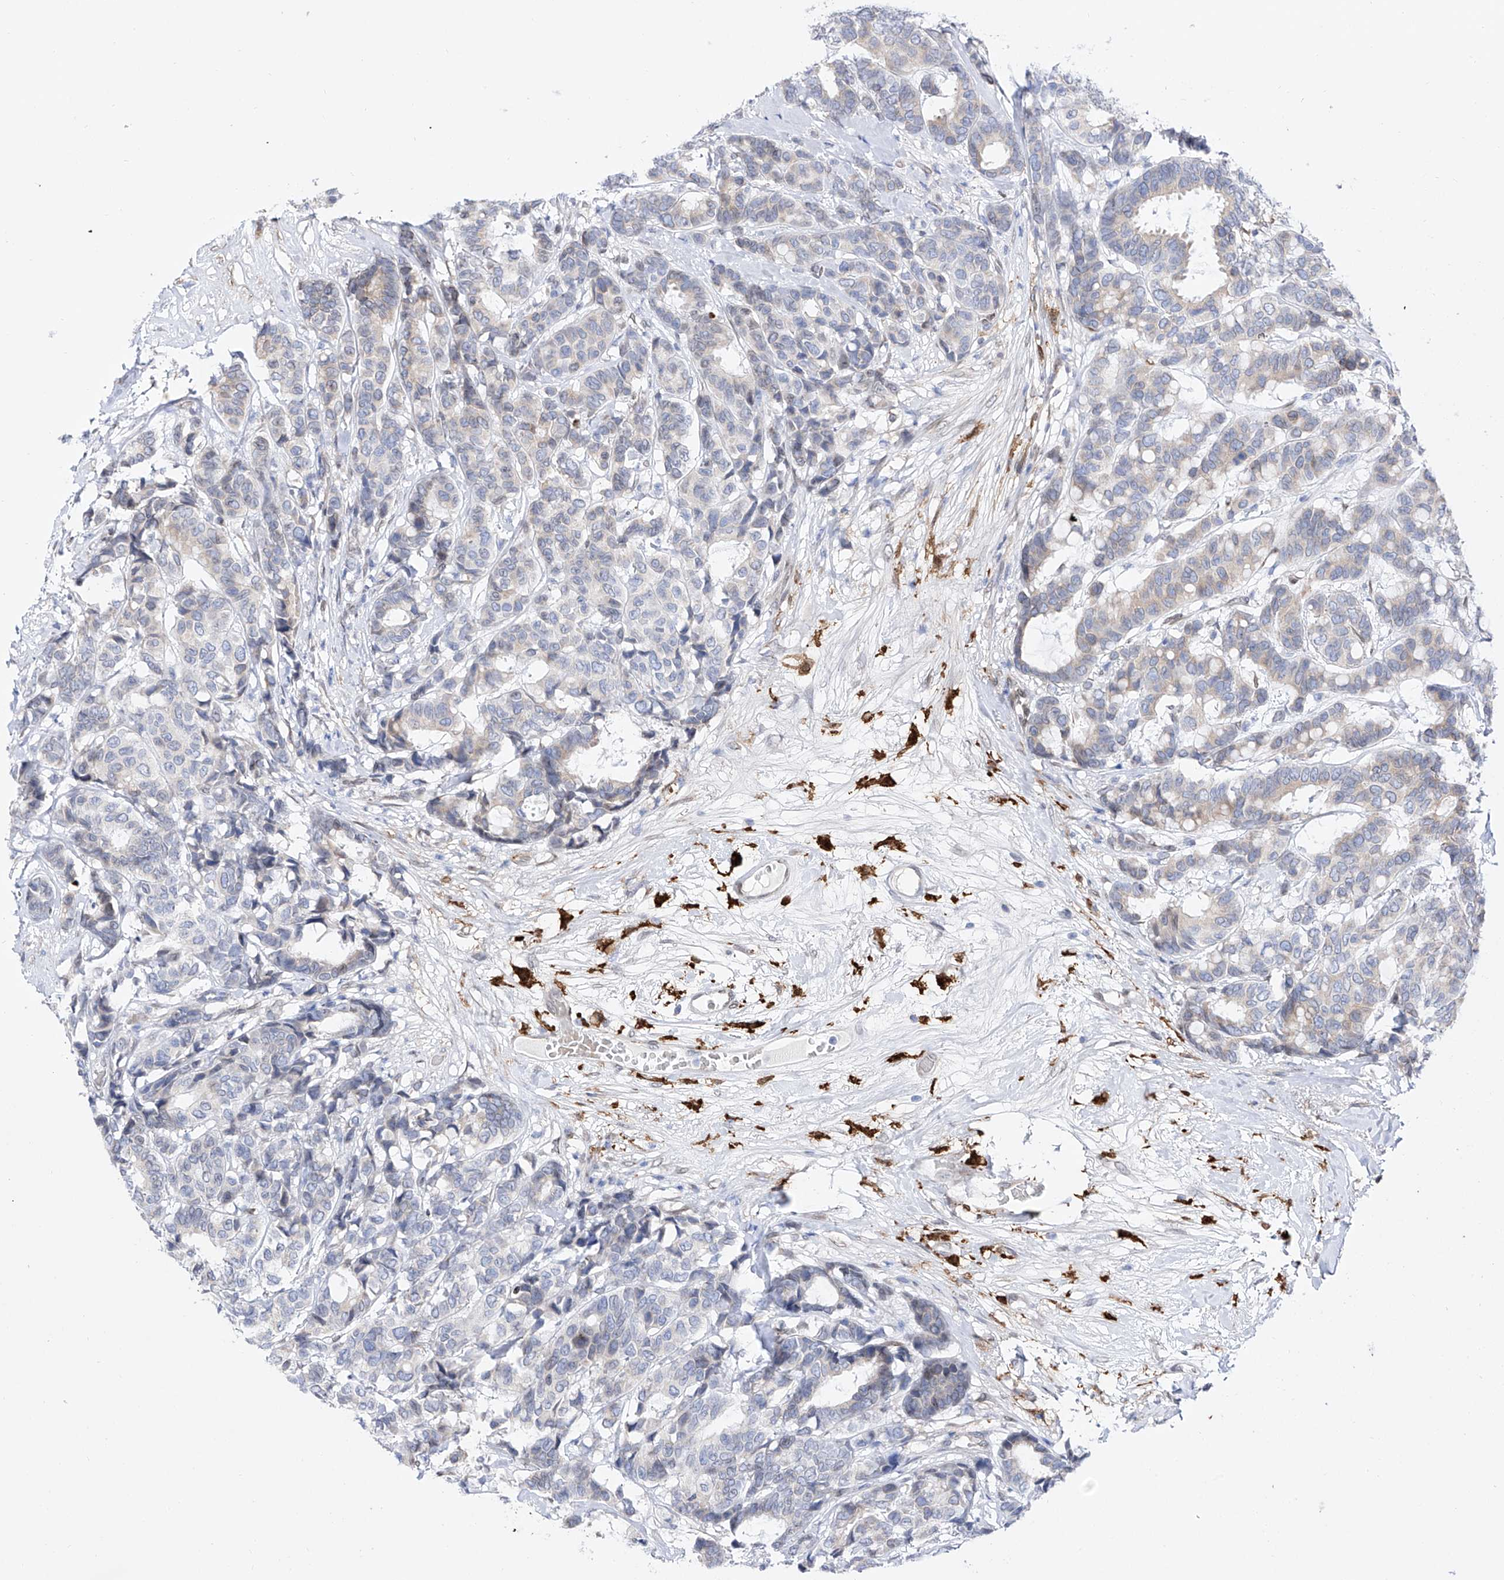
{"staining": {"intensity": "negative", "quantity": "none", "location": "none"}, "tissue": "breast cancer", "cell_type": "Tumor cells", "image_type": "cancer", "snomed": [{"axis": "morphology", "description": "Duct carcinoma"}, {"axis": "topography", "description": "Breast"}], "caption": "IHC histopathology image of breast cancer stained for a protein (brown), which demonstrates no staining in tumor cells.", "gene": "LCLAT1", "patient": {"sex": "female", "age": 87}}